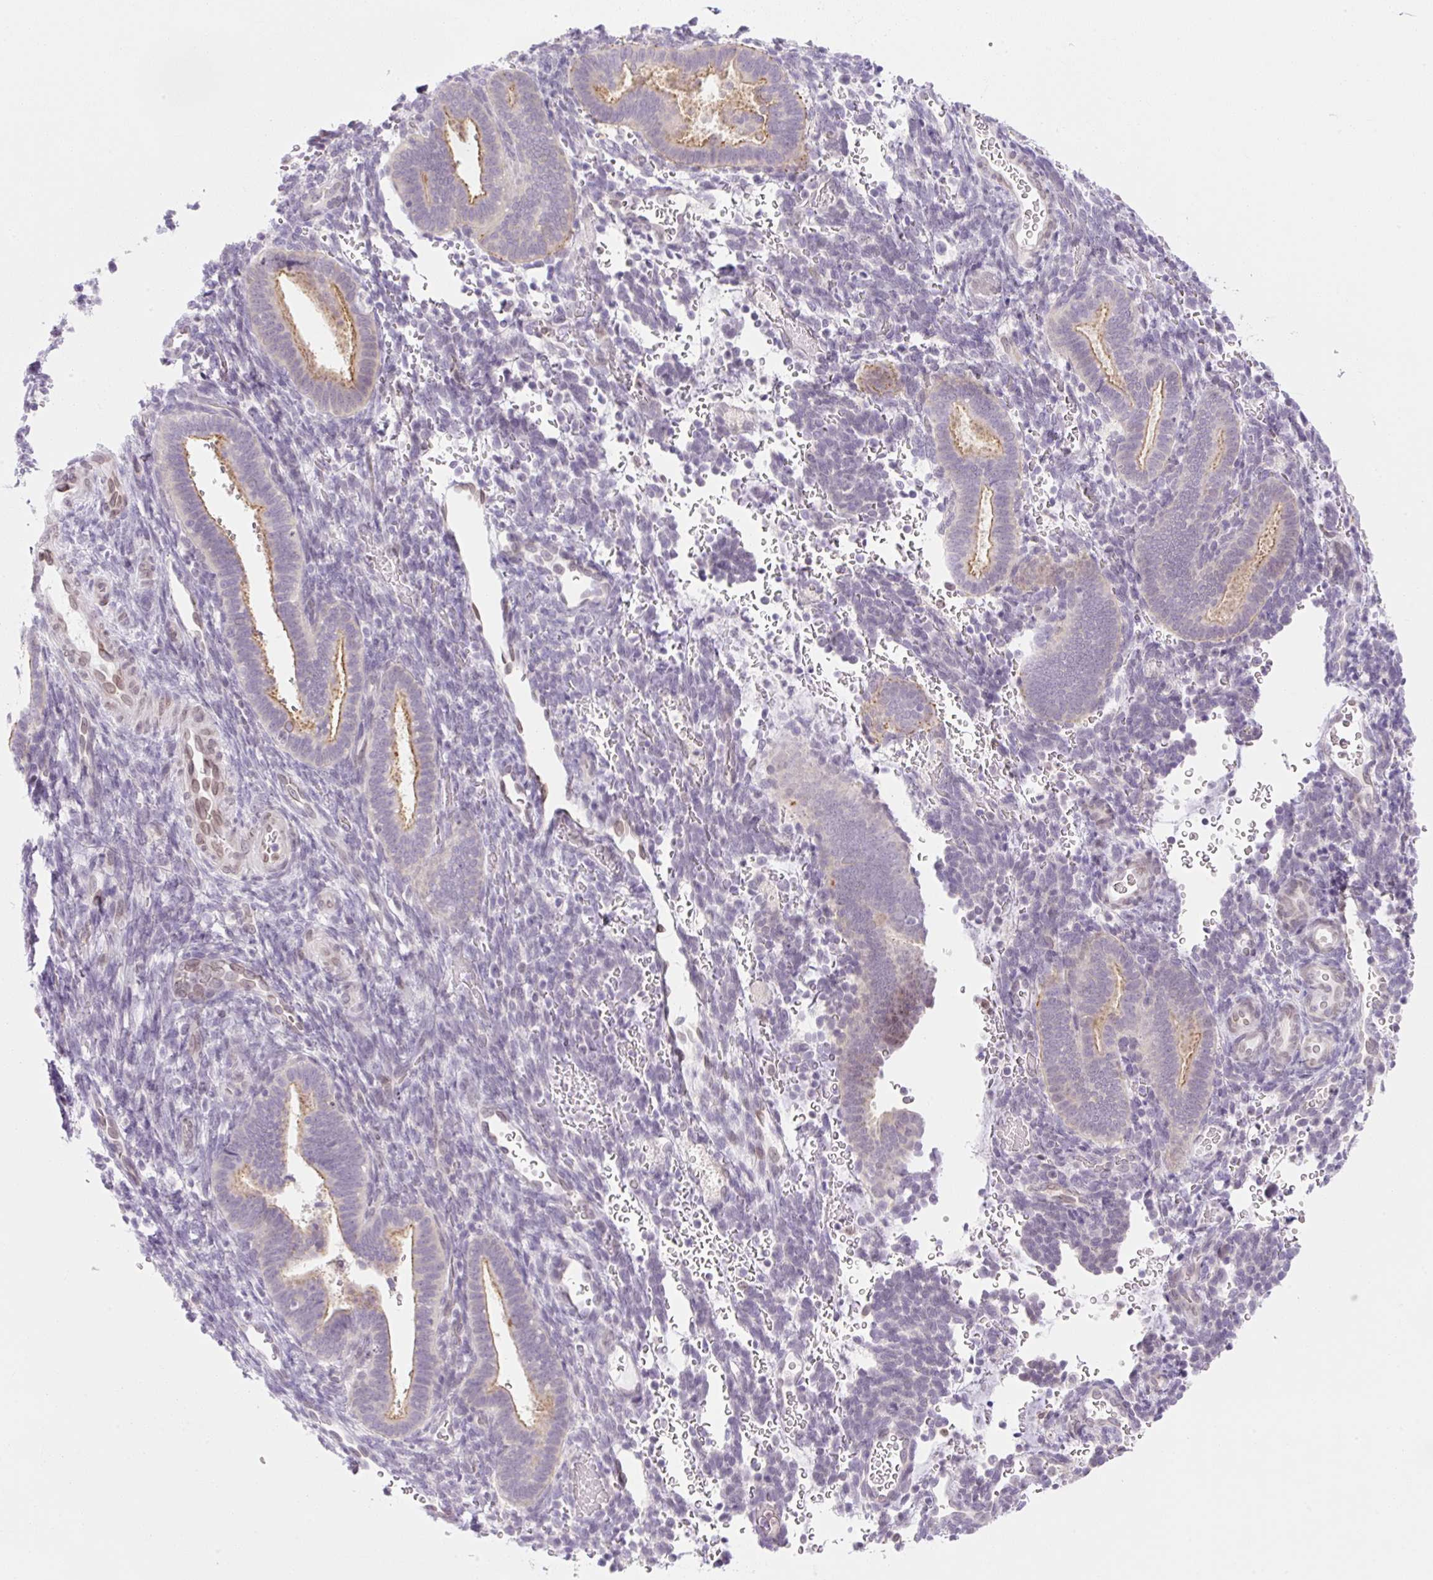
{"staining": {"intensity": "negative", "quantity": "none", "location": "none"}, "tissue": "endometrium", "cell_type": "Cells in endometrial stroma", "image_type": "normal", "snomed": [{"axis": "morphology", "description": "Normal tissue, NOS"}, {"axis": "topography", "description": "Endometrium"}], "caption": "Cells in endometrial stroma show no significant protein expression in benign endometrium. (Stains: DAB IHC with hematoxylin counter stain, Microscopy: brightfield microscopy at high magnification).", "gene": "SYNE3", "patient": {"sex": "female", "age": 34}}